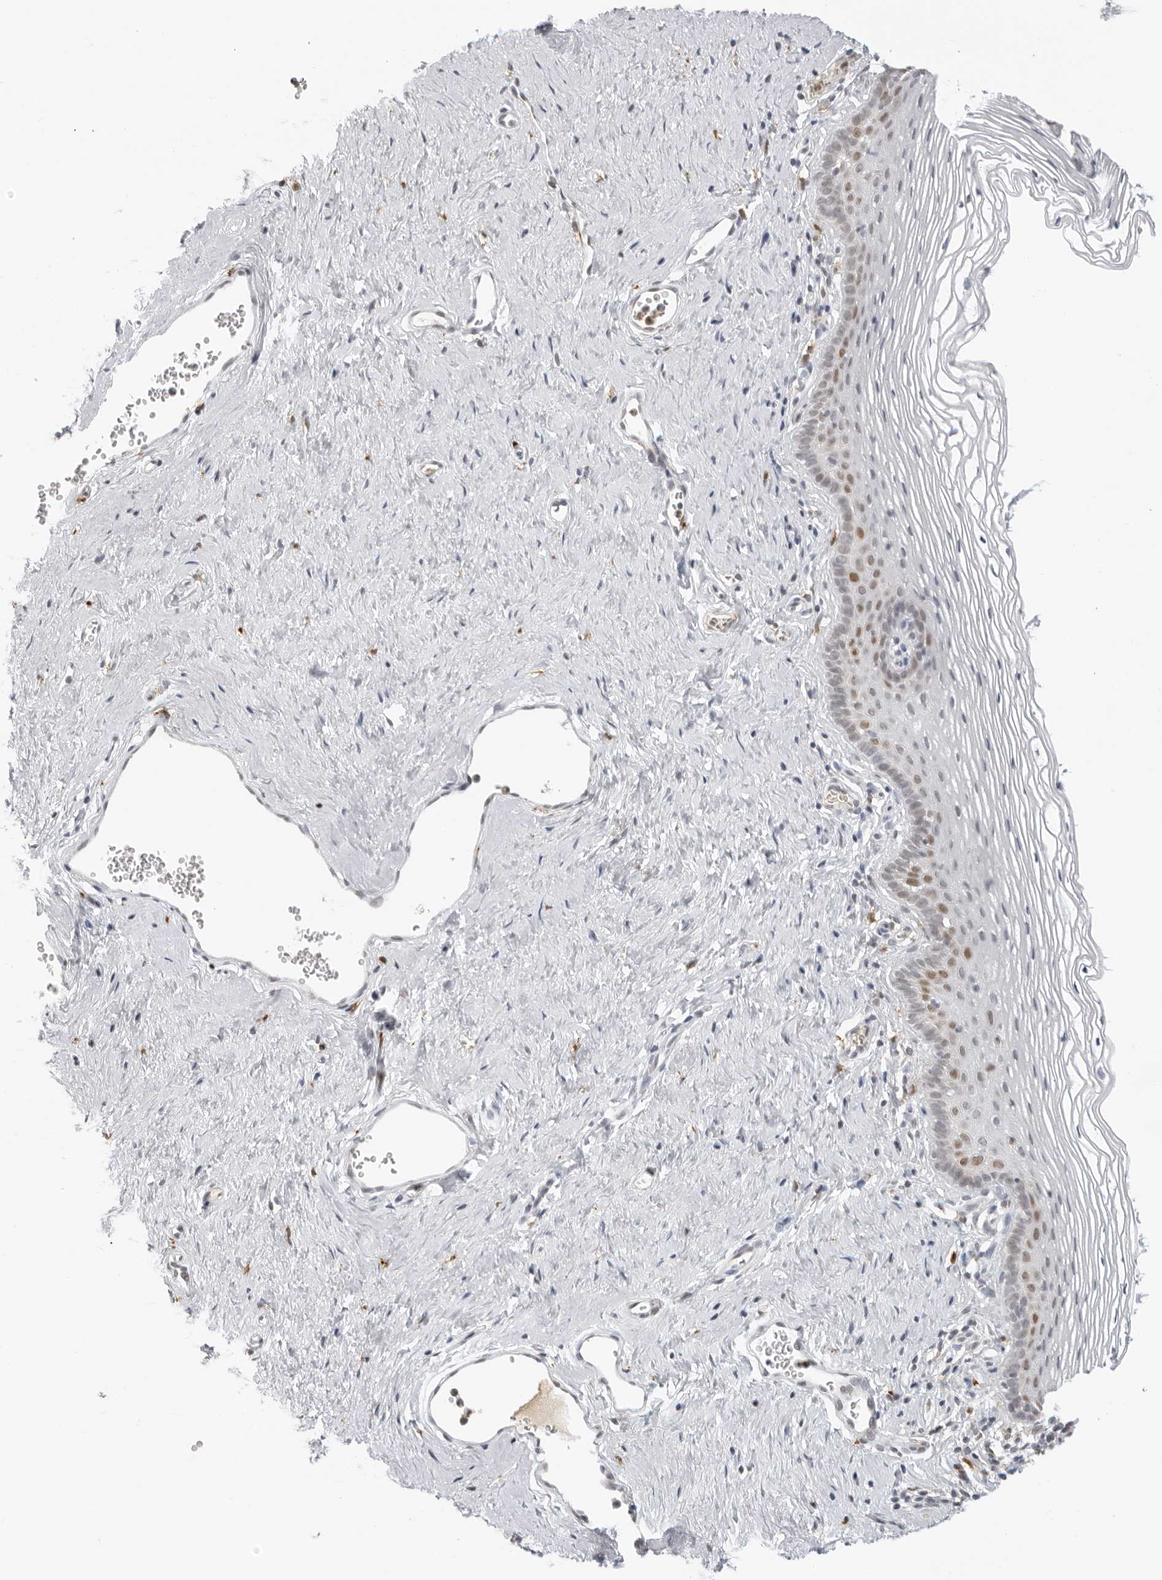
{"staining": {"intensity": "moderate", "quantity": "<25%", "location": "nuclear"}, "tissue": "vagina", "cell_type": "Squamous epithelial cells", "image_type": "normal", "snomed": [{"axis": "morphology", "description": "Normal tissue, NOS"}, {"axis": "topography", "description": "Vagina"}], "caption": "Squamous epithelial cells reveal low levels of moderate nuclear staining in about <25% of cells in unremarkable vagina. Using DAB (3,3'-diaminobenzidine) (brown) and hematoxylin (blue) stains, captured at high magnification using brightfield microscopy.", "gene": "MSH6", "patient": {"sex": "female", "age": 32}}